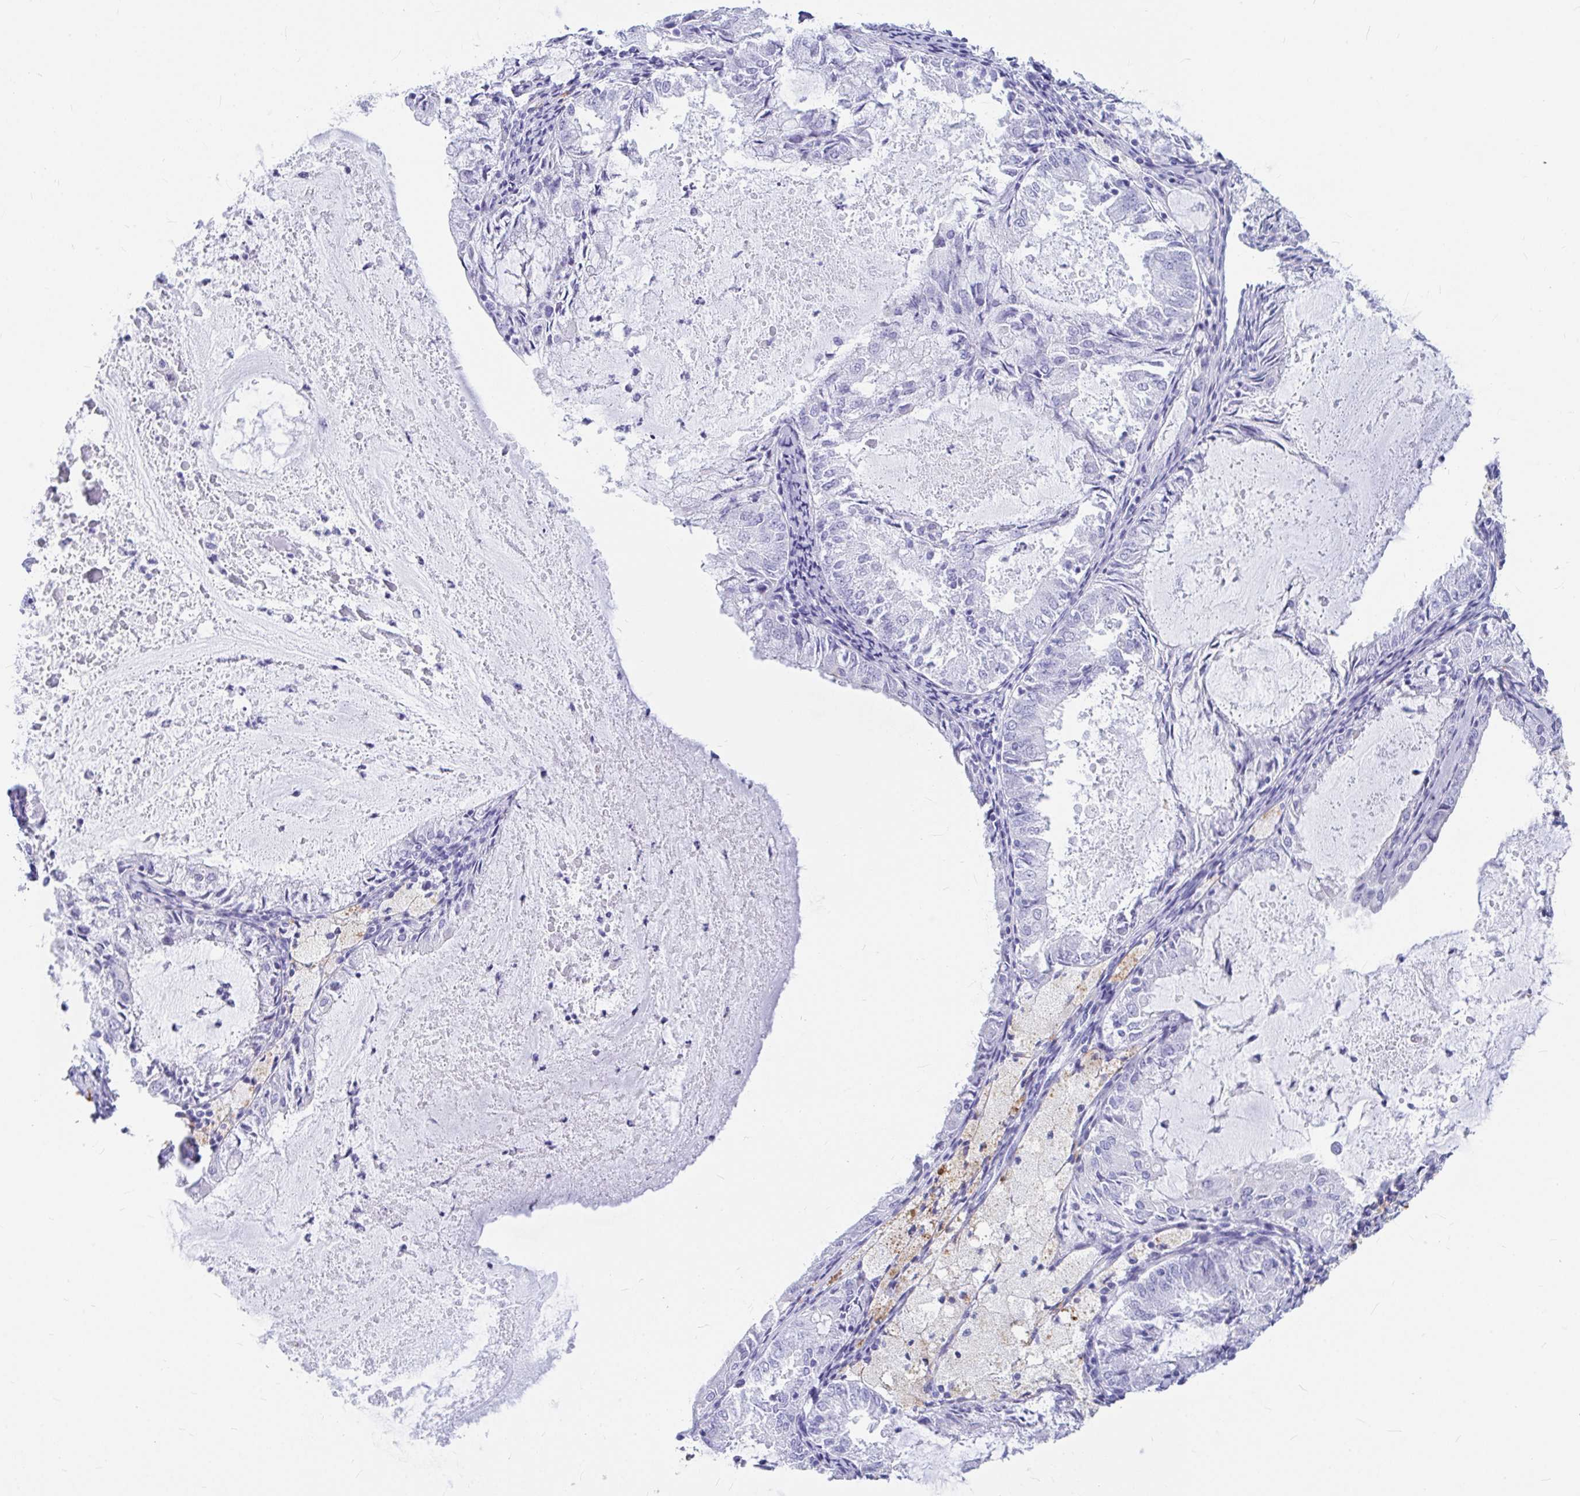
{"staining": {"intensity": "negative", "quantity": "none", "location": "none"}, "tissue": "endometrial cancer", "cell_type": "Tumor cells", "image_type": "cancer", "snomed": [{"axis": "morphology", "description": "Adenocarcinoma, NOS"}, {"axis": "topography", "description": "Endometrium"}], "caption": "Image shows no significant protein staining in tumor cells of endometrial cancer (adenocarcinoma). (Brightfield microscopy of DAB (3,3'-diaminobenzidine) IHC at high magnification).", "gene": "OR5J2", "patient": {"sex": "female", "age": 57}}